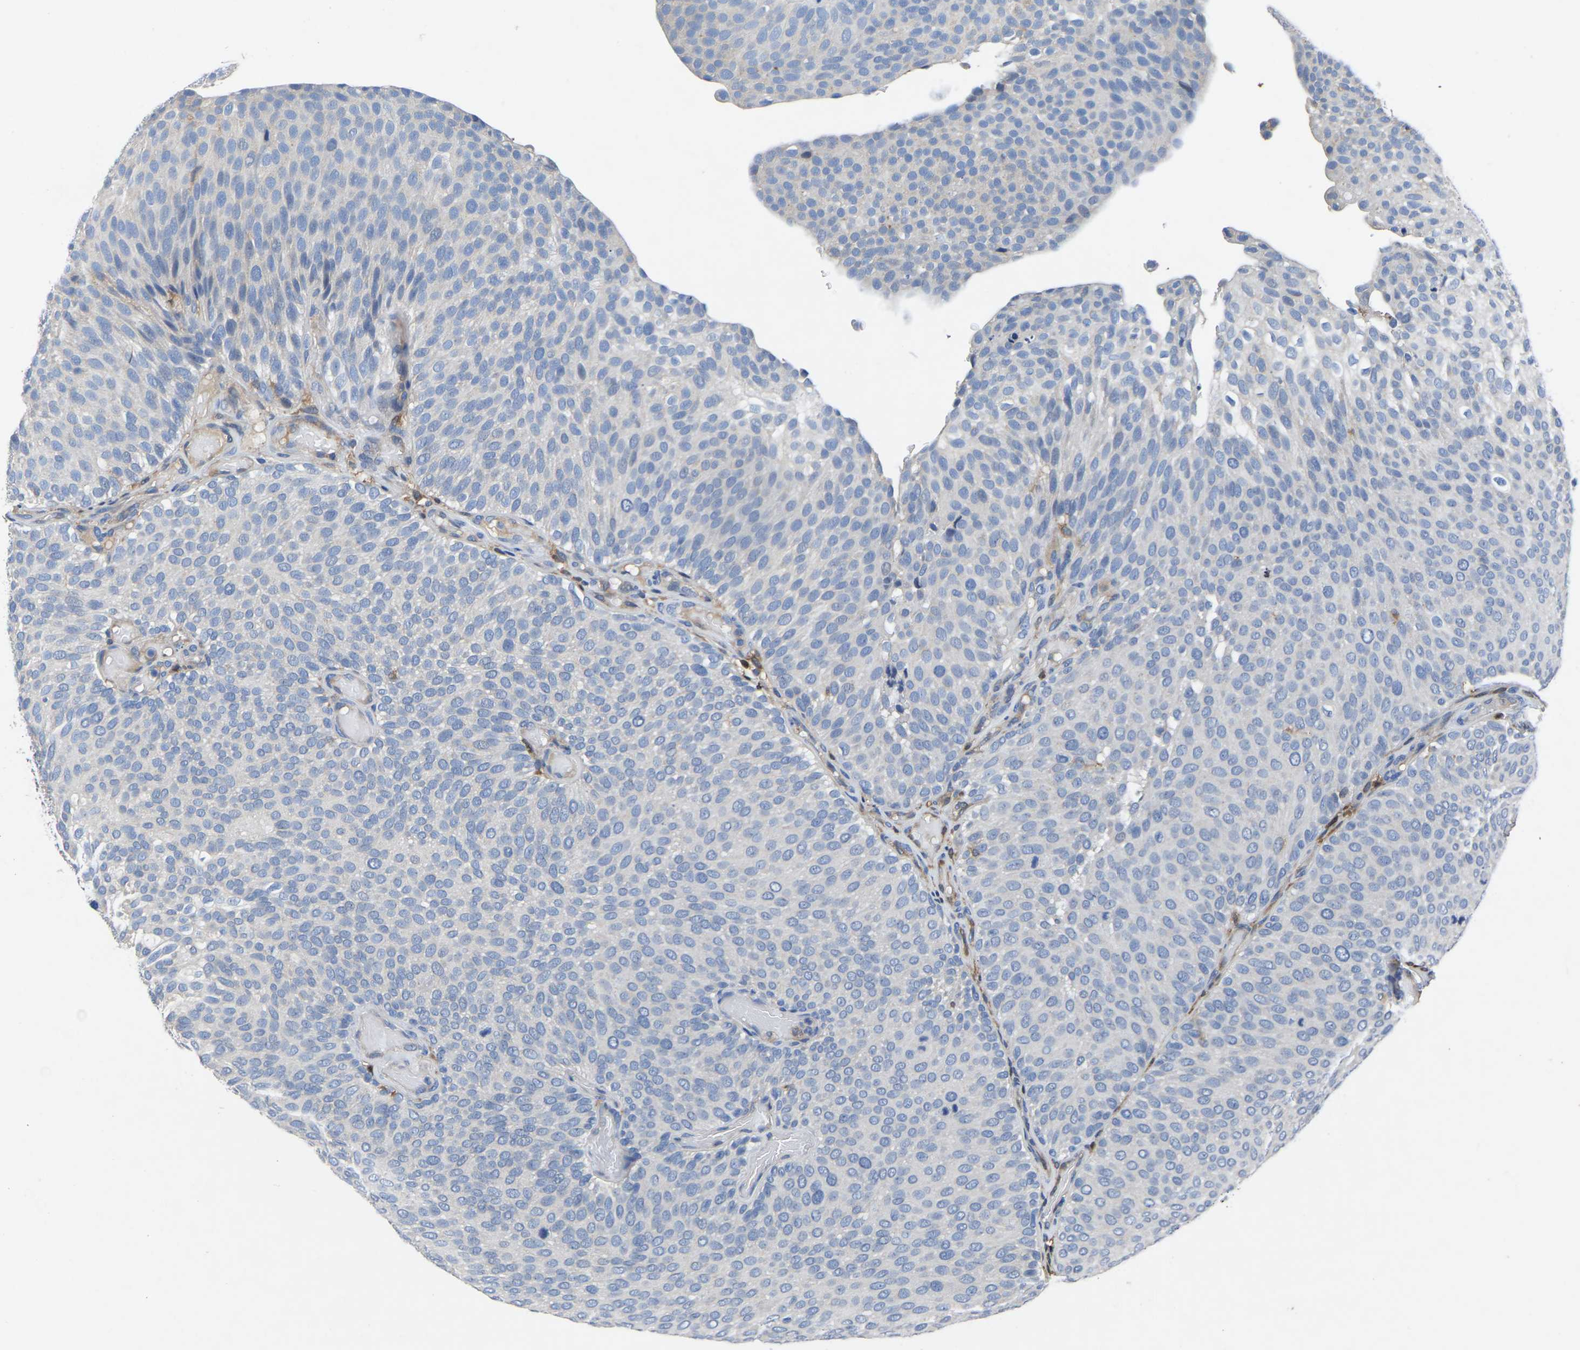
{"staining": {"intensity": "negative", "quantity": "none", "location": "none"}, "tissue": "urothelial cancer", "cell_type": "Tumor cells", "image_type": "cancer", "snomed": [{"axis": "morphology", "description": "Urothelial carcinoma, Low grade"}, {"axis": "topography", "description": "Urinary bladder"}], "caption": "There is no significant positivity in tumor cells of urothelial carcinoma (low-grade). (Stains: DAB IHC with hematoxylin counter stain, Microscopy: brightfield microscopy at high magnification).", "gene": "ATG2B", "patient": {"sex": "male", "age": 78}}